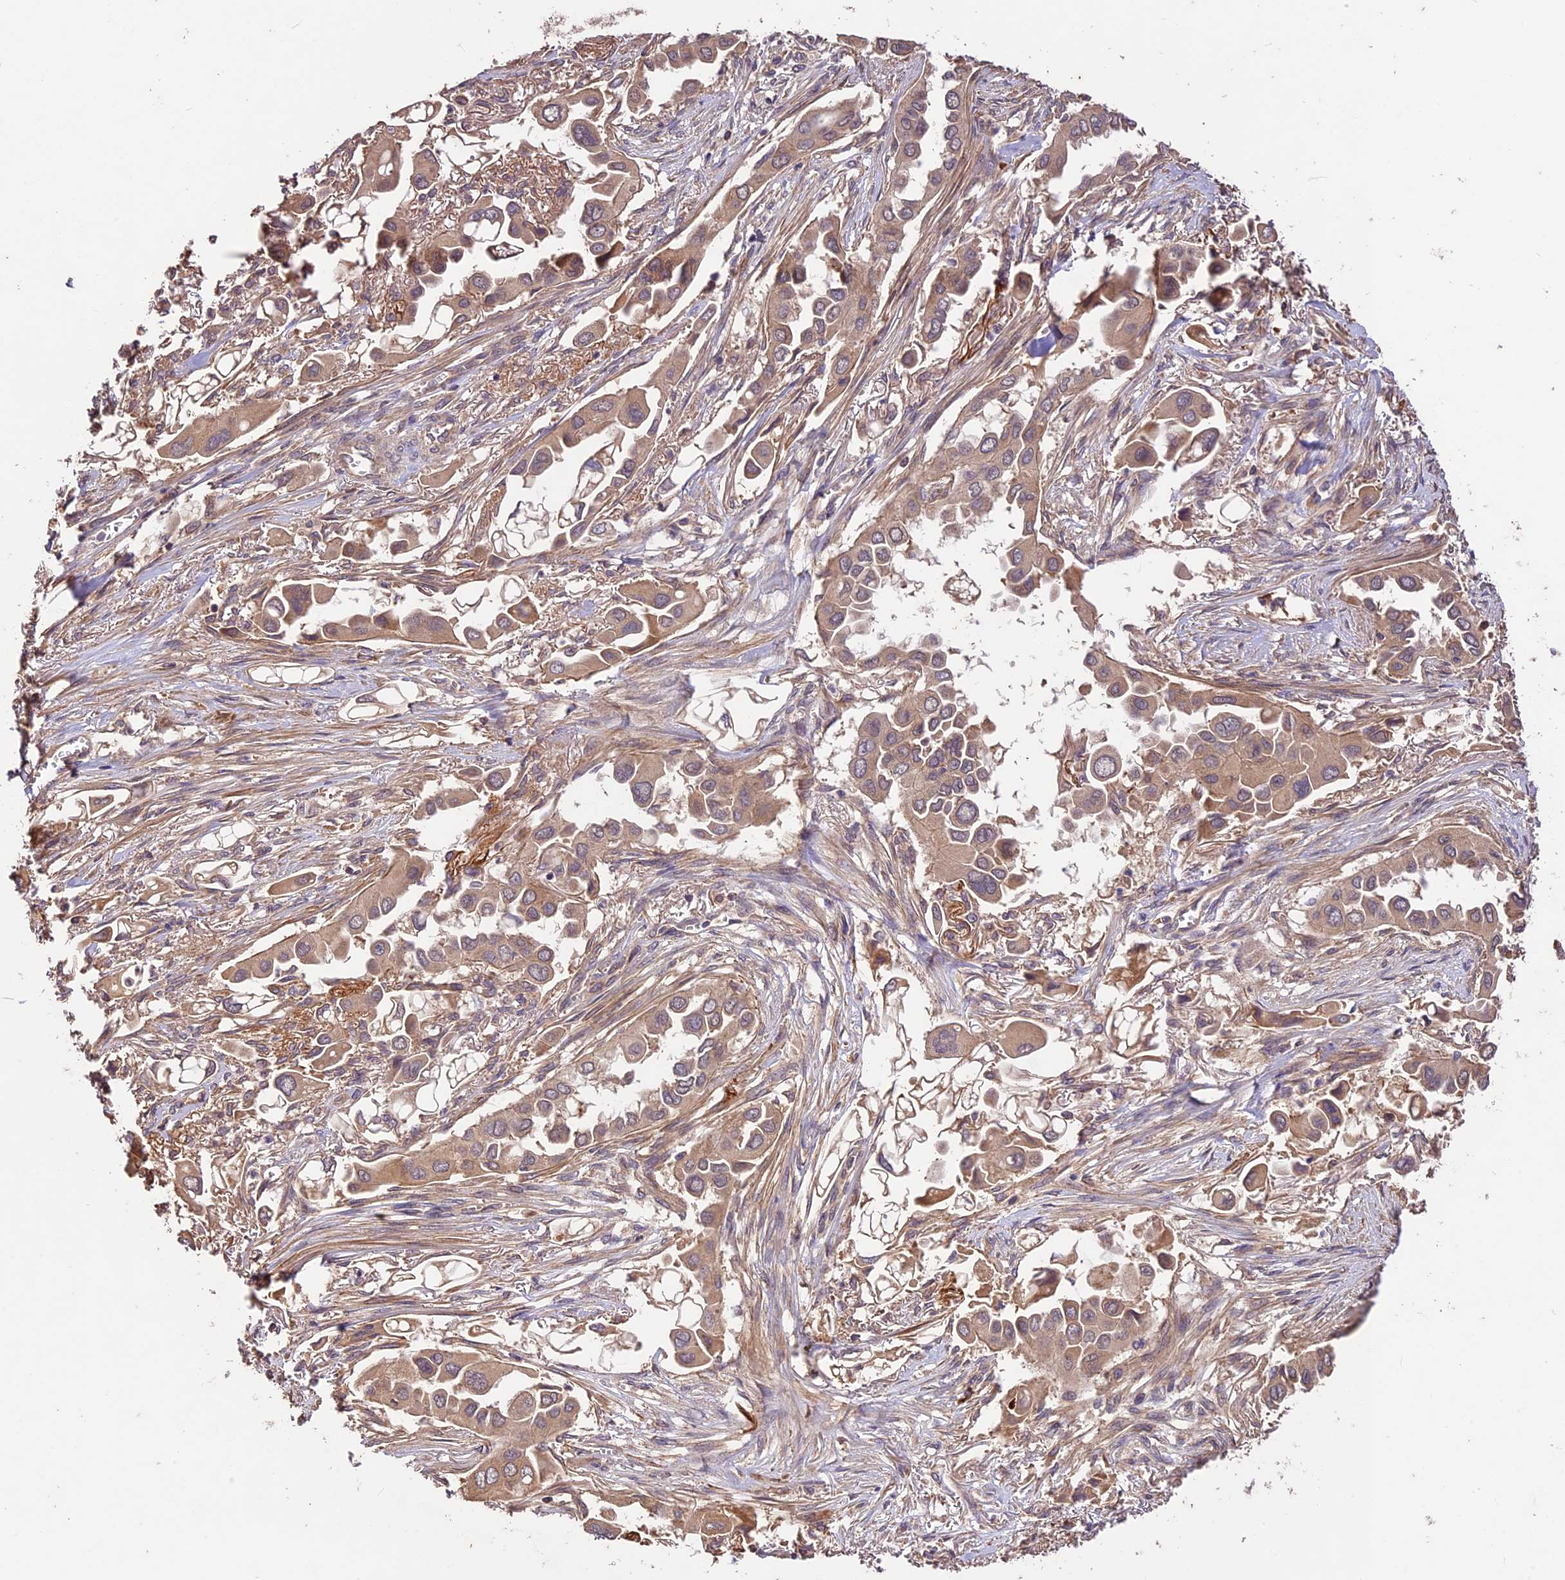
{"staining": {"intensity": "moderate", "quantity": ">75%", "location": "cytoplasmic/membranous"}, "tissue": "lung cancer", "cell_type": "Tumor cells", "image_type": "cancer", "snomed": [{"axis": "morphology", "description": "Adenocarcinoma, NOS"}, {"axis": "topography", "description": "Lung"}], "caption": "DAB immunohistochemical staining of human lung cancer (adenocarcinoma) shows moderate cytoplasmic/membranous protein staining in approximately >75% of tumor cells. (Stains: DAB (3,3'-diaminobenzidine) in brown, nuclei in blue, Microscopy: brightfield microscopy at high magnification).", "gene": "CRLF1", "patient": {"sex": "female", "age": 76}}